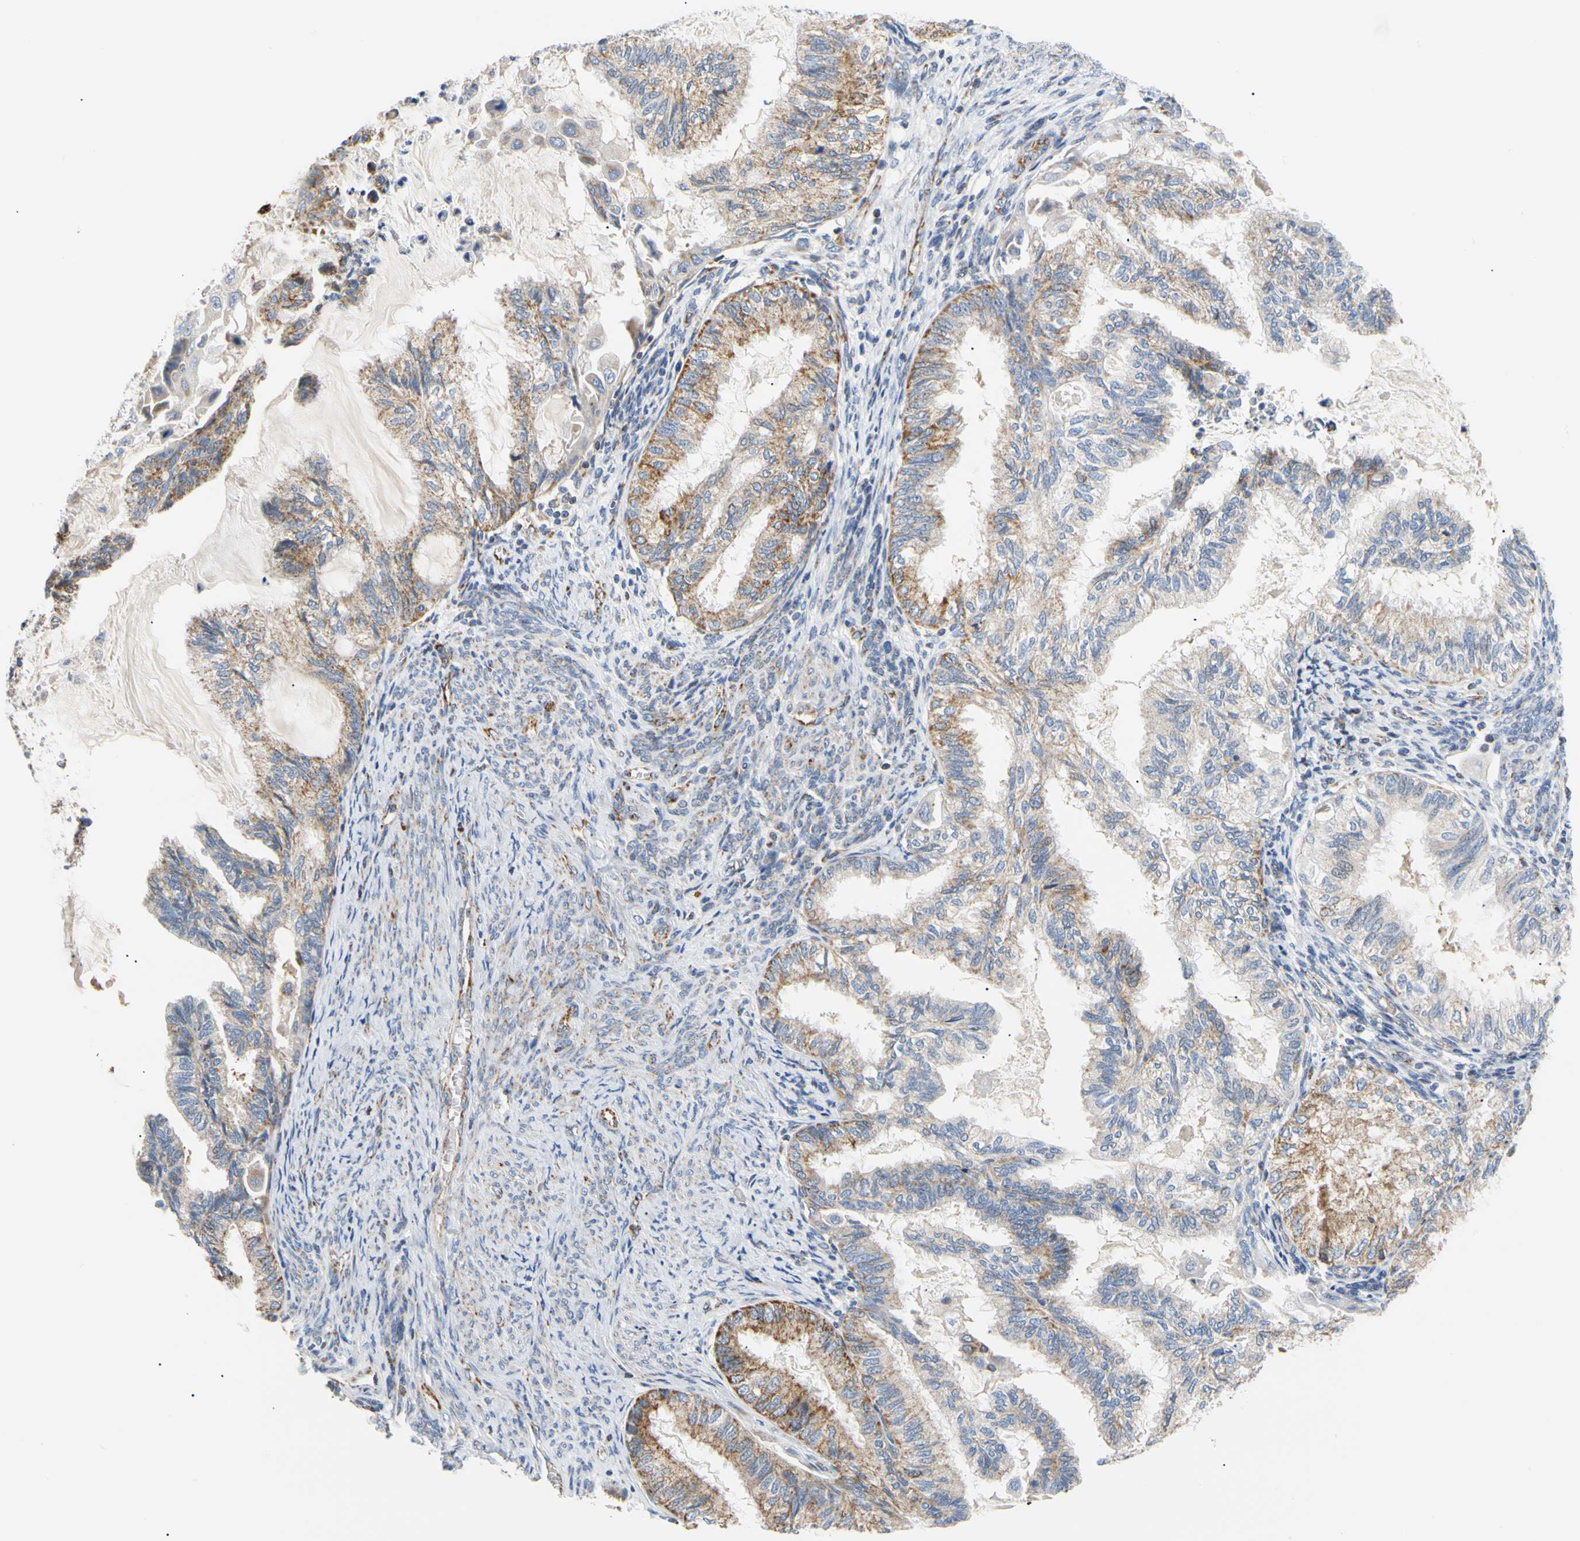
{"staining": {"intensity": "moderate", "quantity": "25%-75%", "location": "cytoplasmic/membranous"}, "tissue": "cervical cancer", "cell_type": "Tumor cells", "image_type": "cancer", "snomed": [{"axis": "morphology", "description": "Normal tissue, NOS"}, {"axis": "morphology", "description": "Adenocarcinoma, NOS"}, {"axis": "topography", "description": "Cervix"}, {"axis": "topography", "description": "Endometrium"}], "caption": "Protein expression by IHC demonstrates moderate cytoplasmic/membranous positivity in approximately 25%-75% of tumor cells in cervical cancer (adenocarcinoma). (IHC, brightfield microscopy, high magnification).", "gene": "ACAT1", "patient": {"sex": "female", "age": 86}}